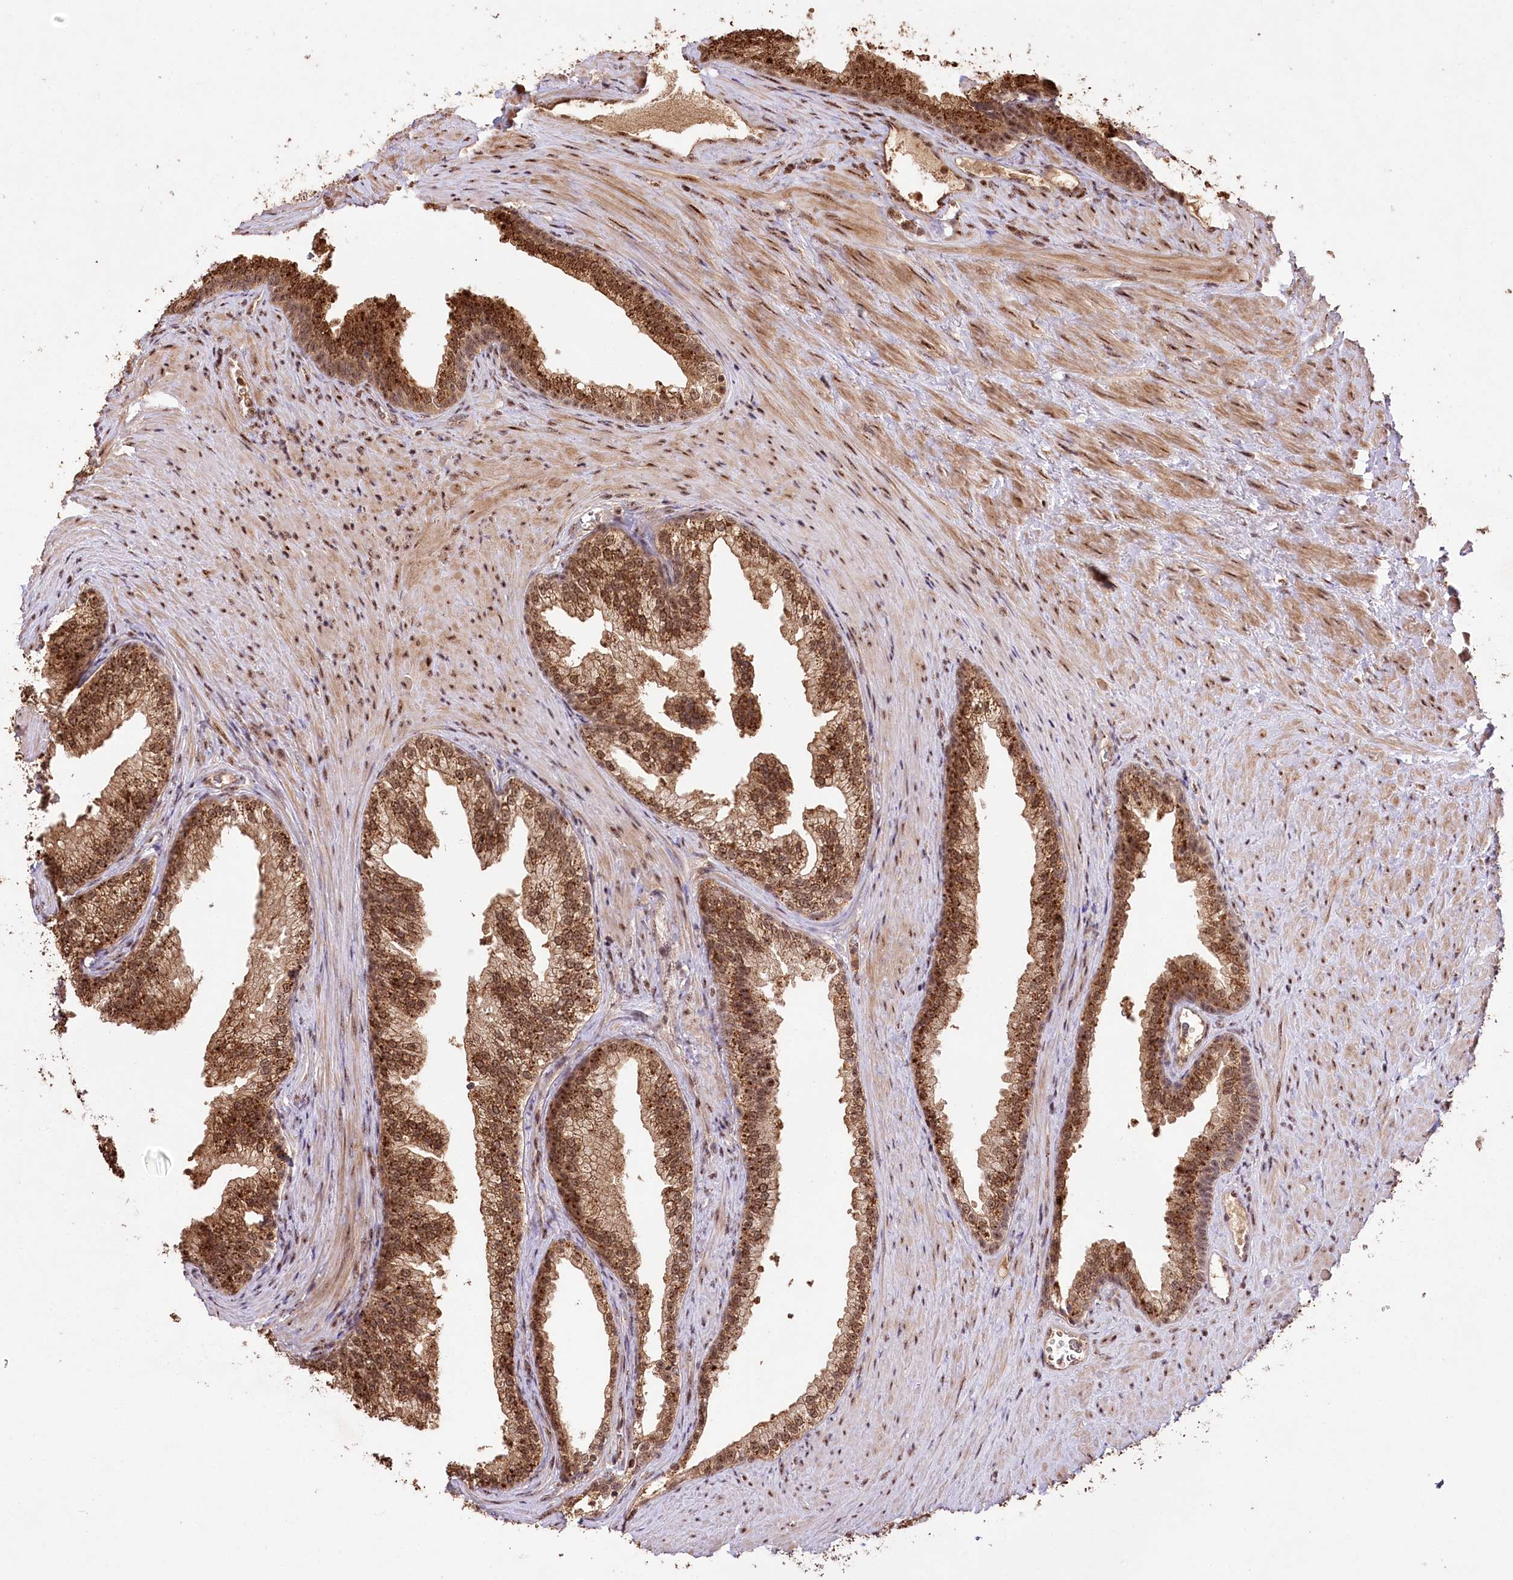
{"staining": {"intensity": "moderate", "quantity": ">75%", "location": "cytoplasmic/membranous,nuclear"}, "tissue": "prostate", "cell_type": "Glandular cells", "image_type": "normal", "snomed": [{"axis": "morphology", "description": "Normal tissue, NOS"}, {"axis": "topography", "description": "Prostate"}], "caption": "An image of human prostate stained for a protein exhibits moderate cytoplasmic/membranous,nuclear brown staining in glandular cells. (Brightfield microscopy of DAB IHC at high magnification).", "gene": "PYROXD1", "patient": {"sex": "male", "age": 76}}